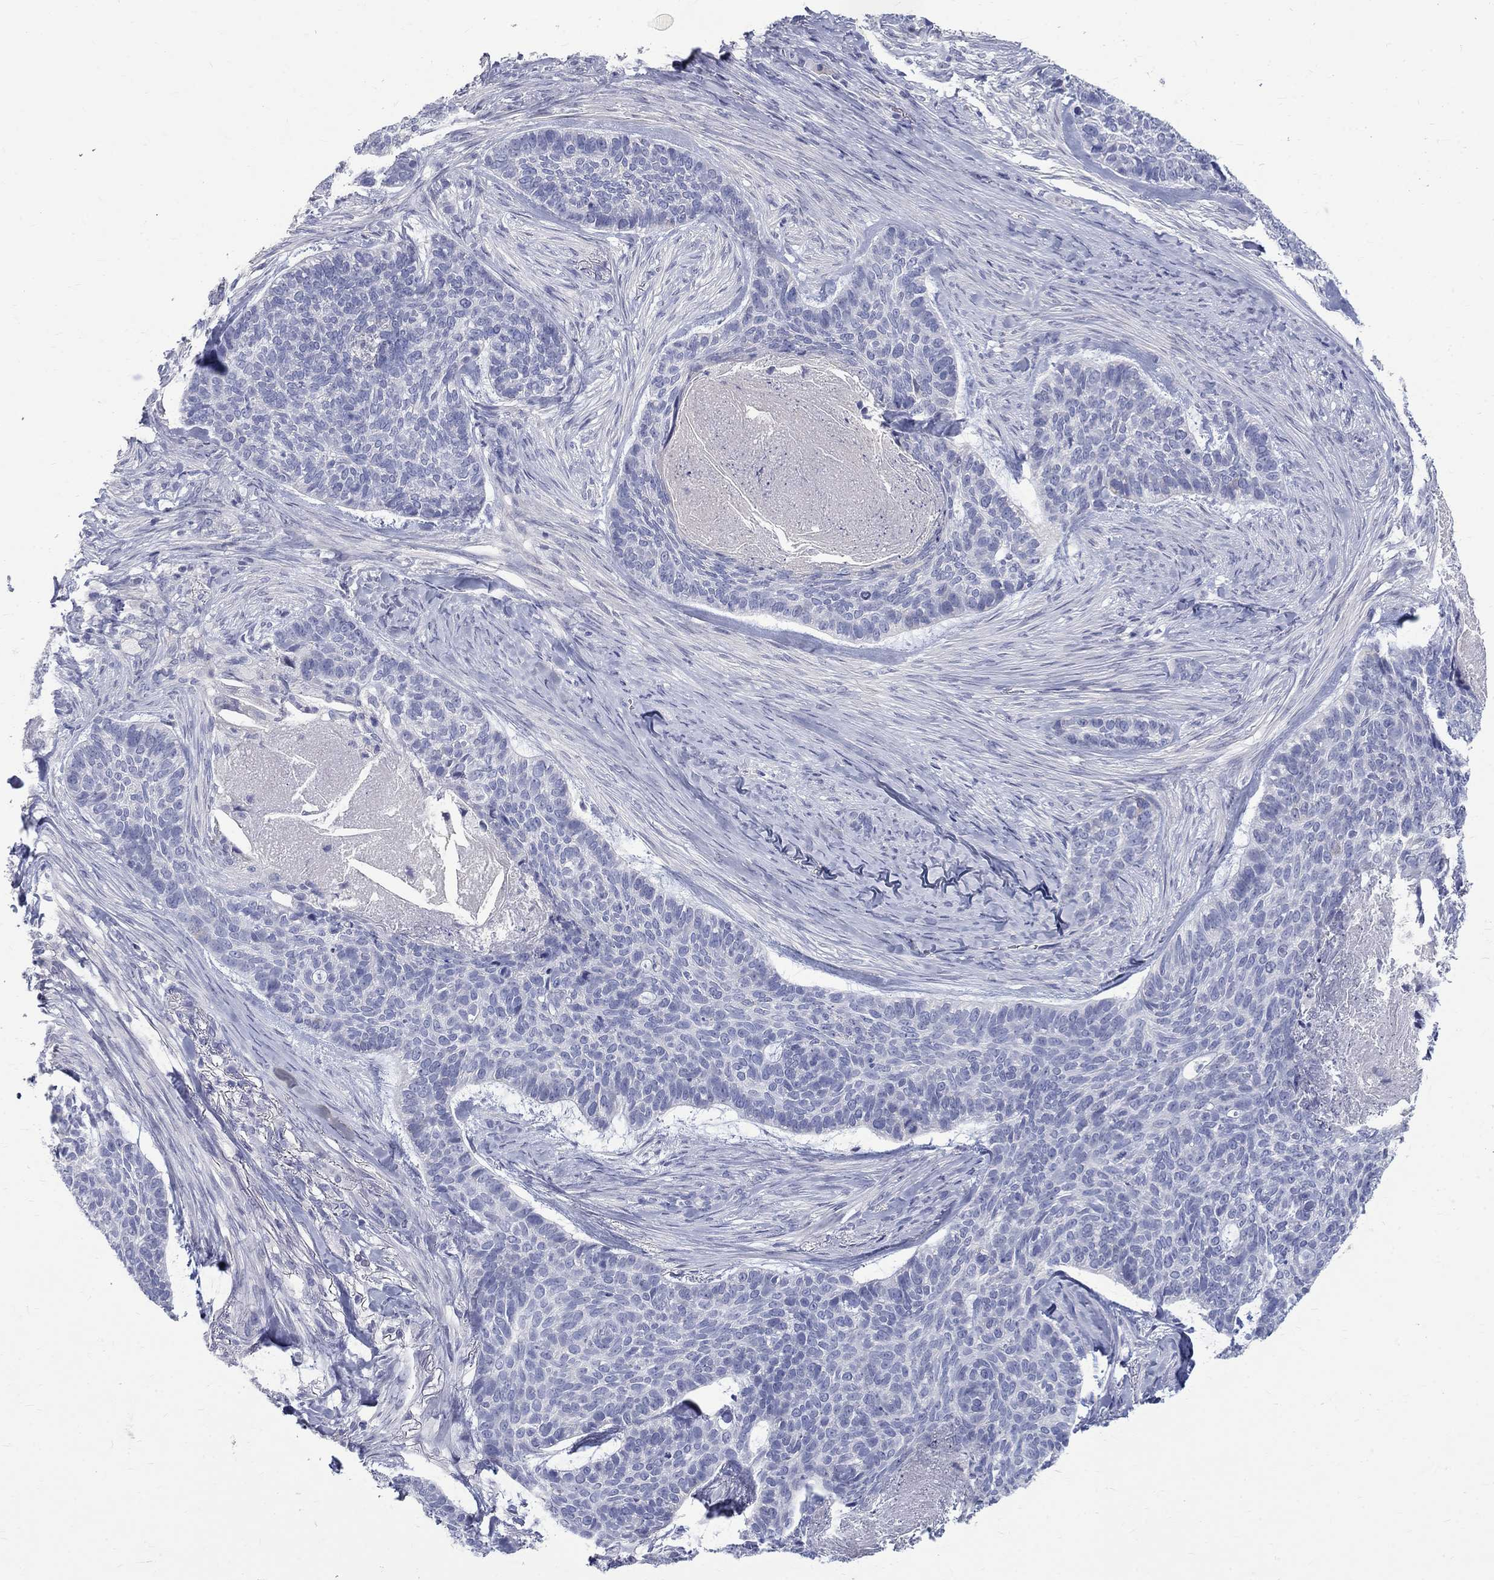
{"staining": {"intensity": "negative", "quantity": "none", "location": "none"}, "tissue": "skin cancer", "cell_type": "Tumor cells", "image_type": "cancer", "snomed": [{"axis": "morphology", "description": "Basal cell carcinoma"}, {"axis": "topography", "description": "Skin"}], "caption": "Human skin cancer stained for a protein using immunohistochemistry shows no positivity in tumor cells.", "gene": "MAGEB6", "patient": {"sex": "female", "age": 69}}